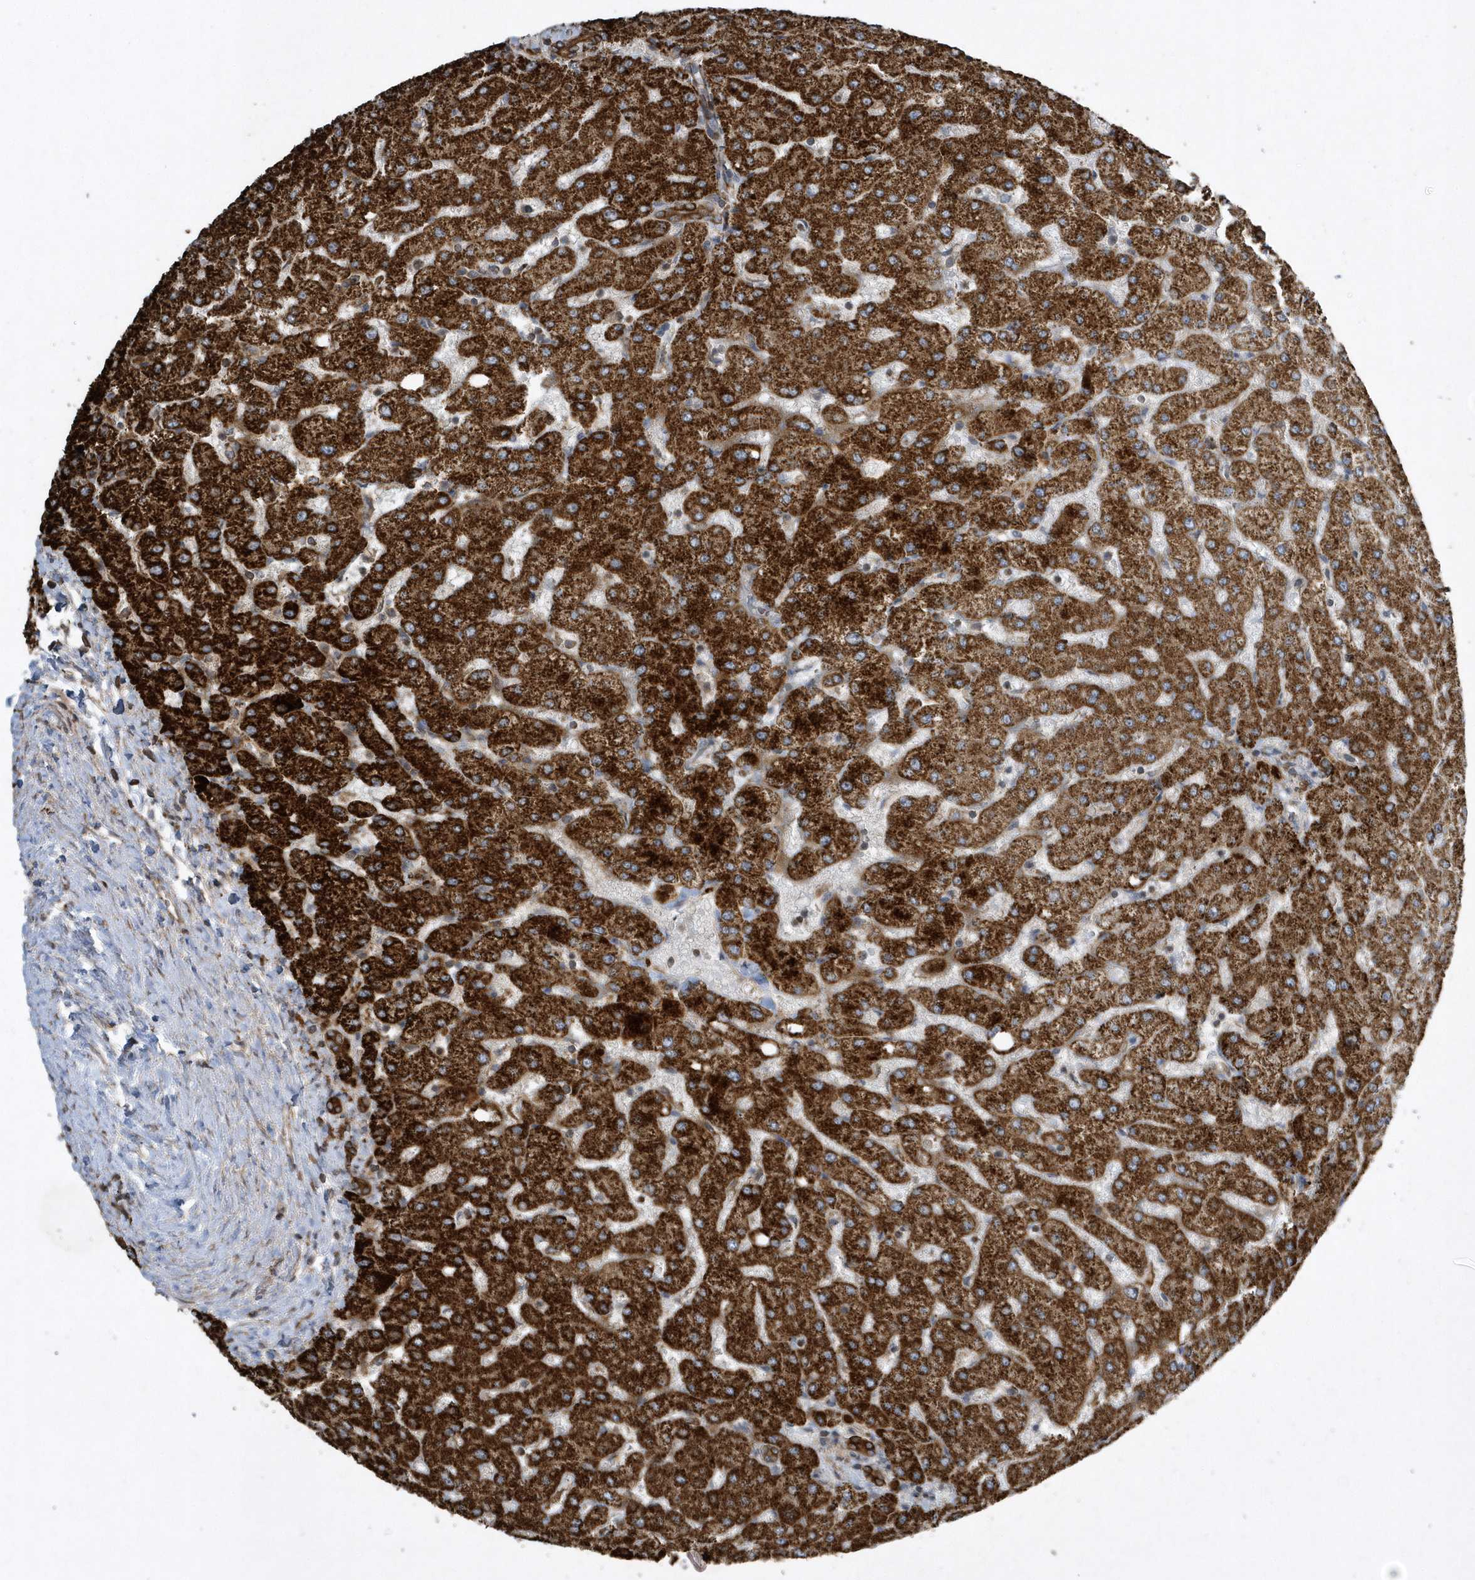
{"staining": {"intensity": "strong", "quantity": ">75%", "location": "cytoplasmic/membranous"}, "tissue": "liver", "cell_type": "Cholangiocytes", "image_type": "normal", "snomed": [{"axis": "morphology", "description": "Normal tissue, NOS"}, {"axis": "topography", "description": "Liver"}], "caption": "The micrograph reveals immunohistochemical staining of unremarkable liver. There is strong cytoplasmic/membranous staining is identified in about >75% of cholangiocytes.", "gene": "SENP8", "patient": {"sex": "female", "age": 54}}